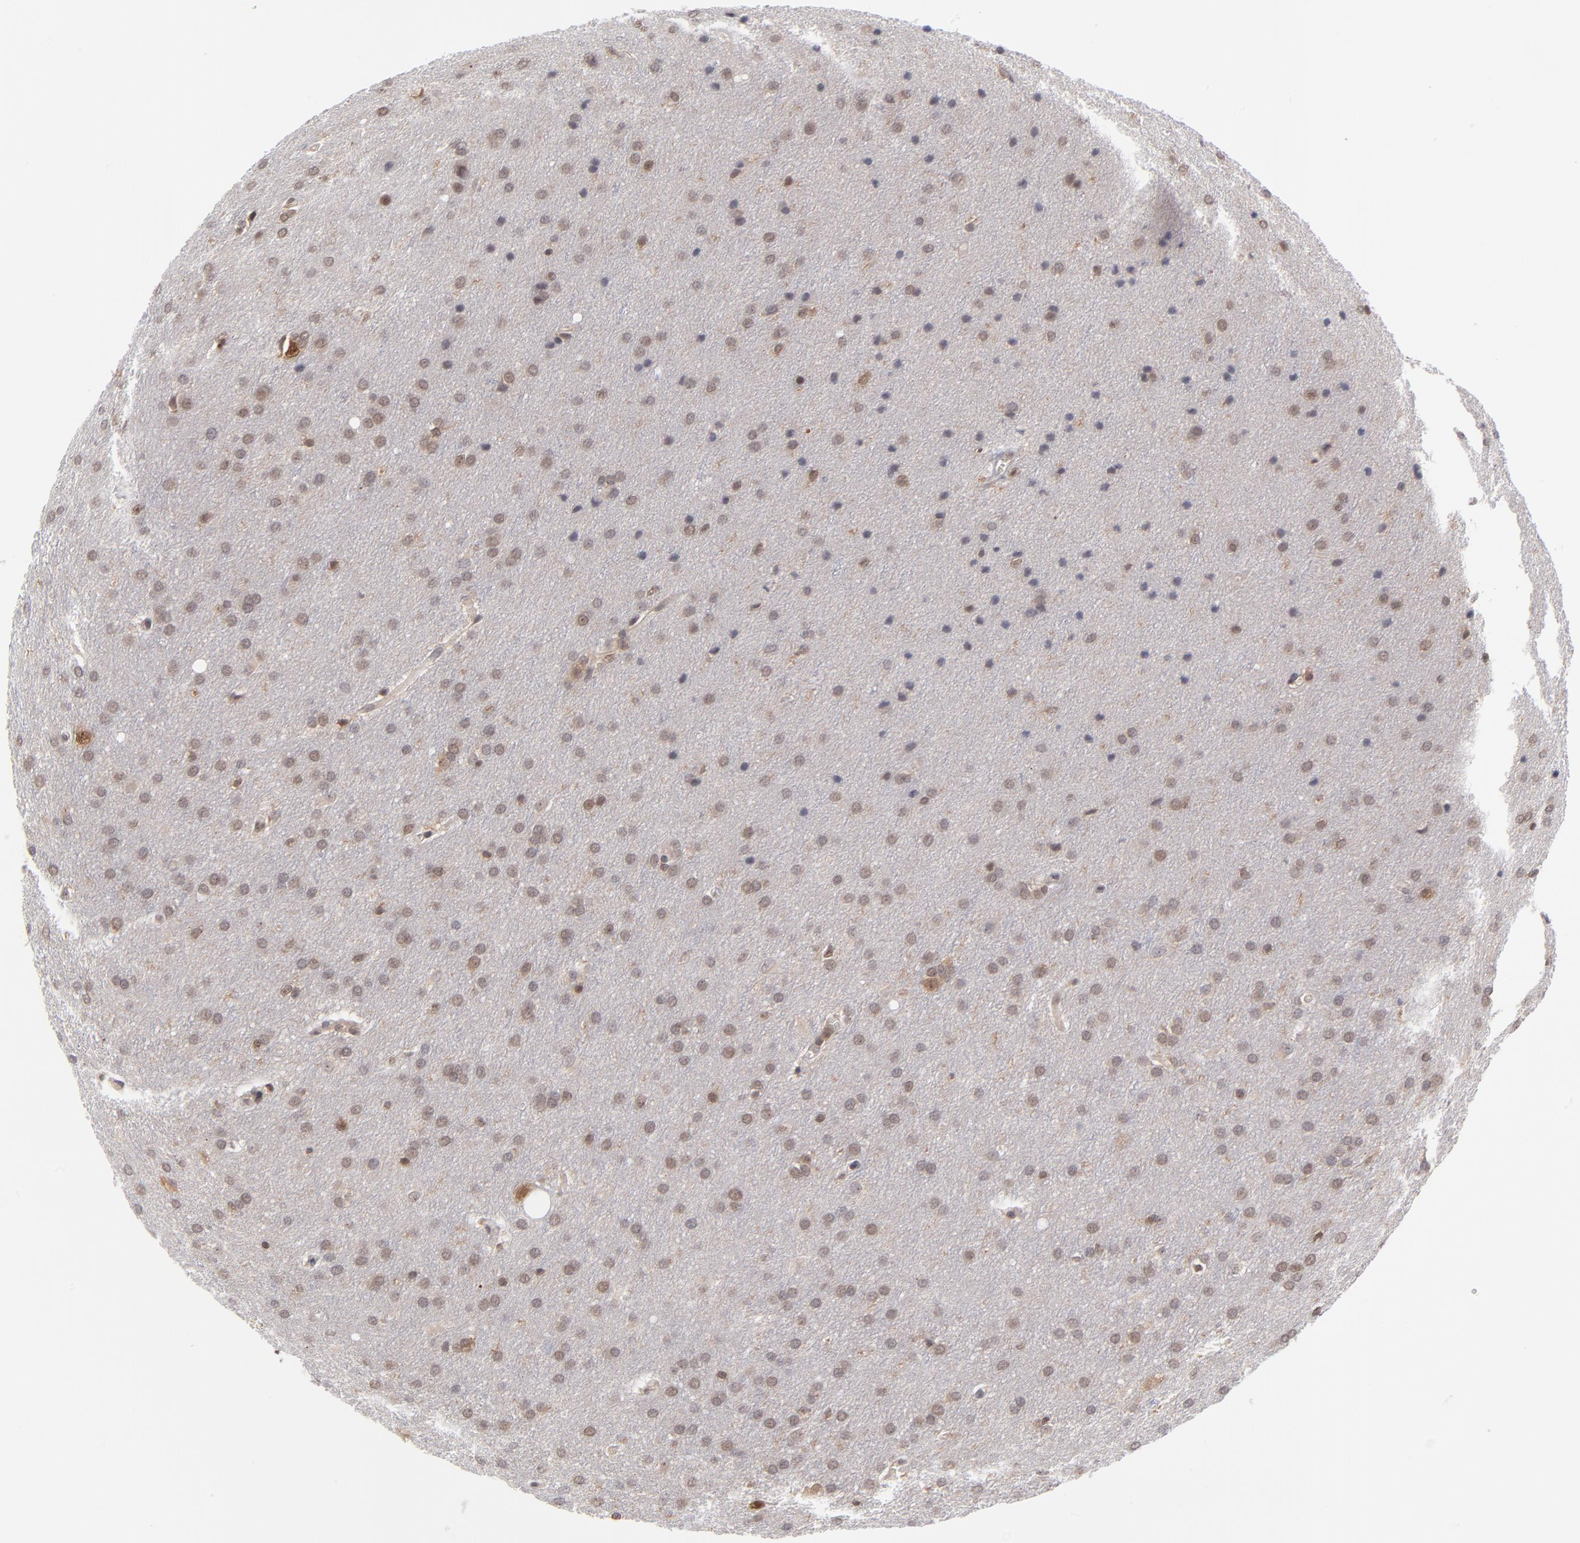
{"staining": {"intensity": "weak", "quantity": "25%-75%", "location": "cytoplasmic/membranous"}, "tissue": "glioma", "cell_type": "Tumor cells", "image_type": "cancer", "snomed": [{"axis": "morphology", "description": "Glioma, malignant, Low grade"}, {"axis": "topography", "description": "Brain"}], "caption": "This image exhibits glioma stained with IHC to label a protein in brown. The cytoplasmic/membranous of tumor cells show weak positivity for the protein. Nuclei are counter-stained blue.", "gene": "UBE2E3", "patient": {"sex": "female", "age": 32}}